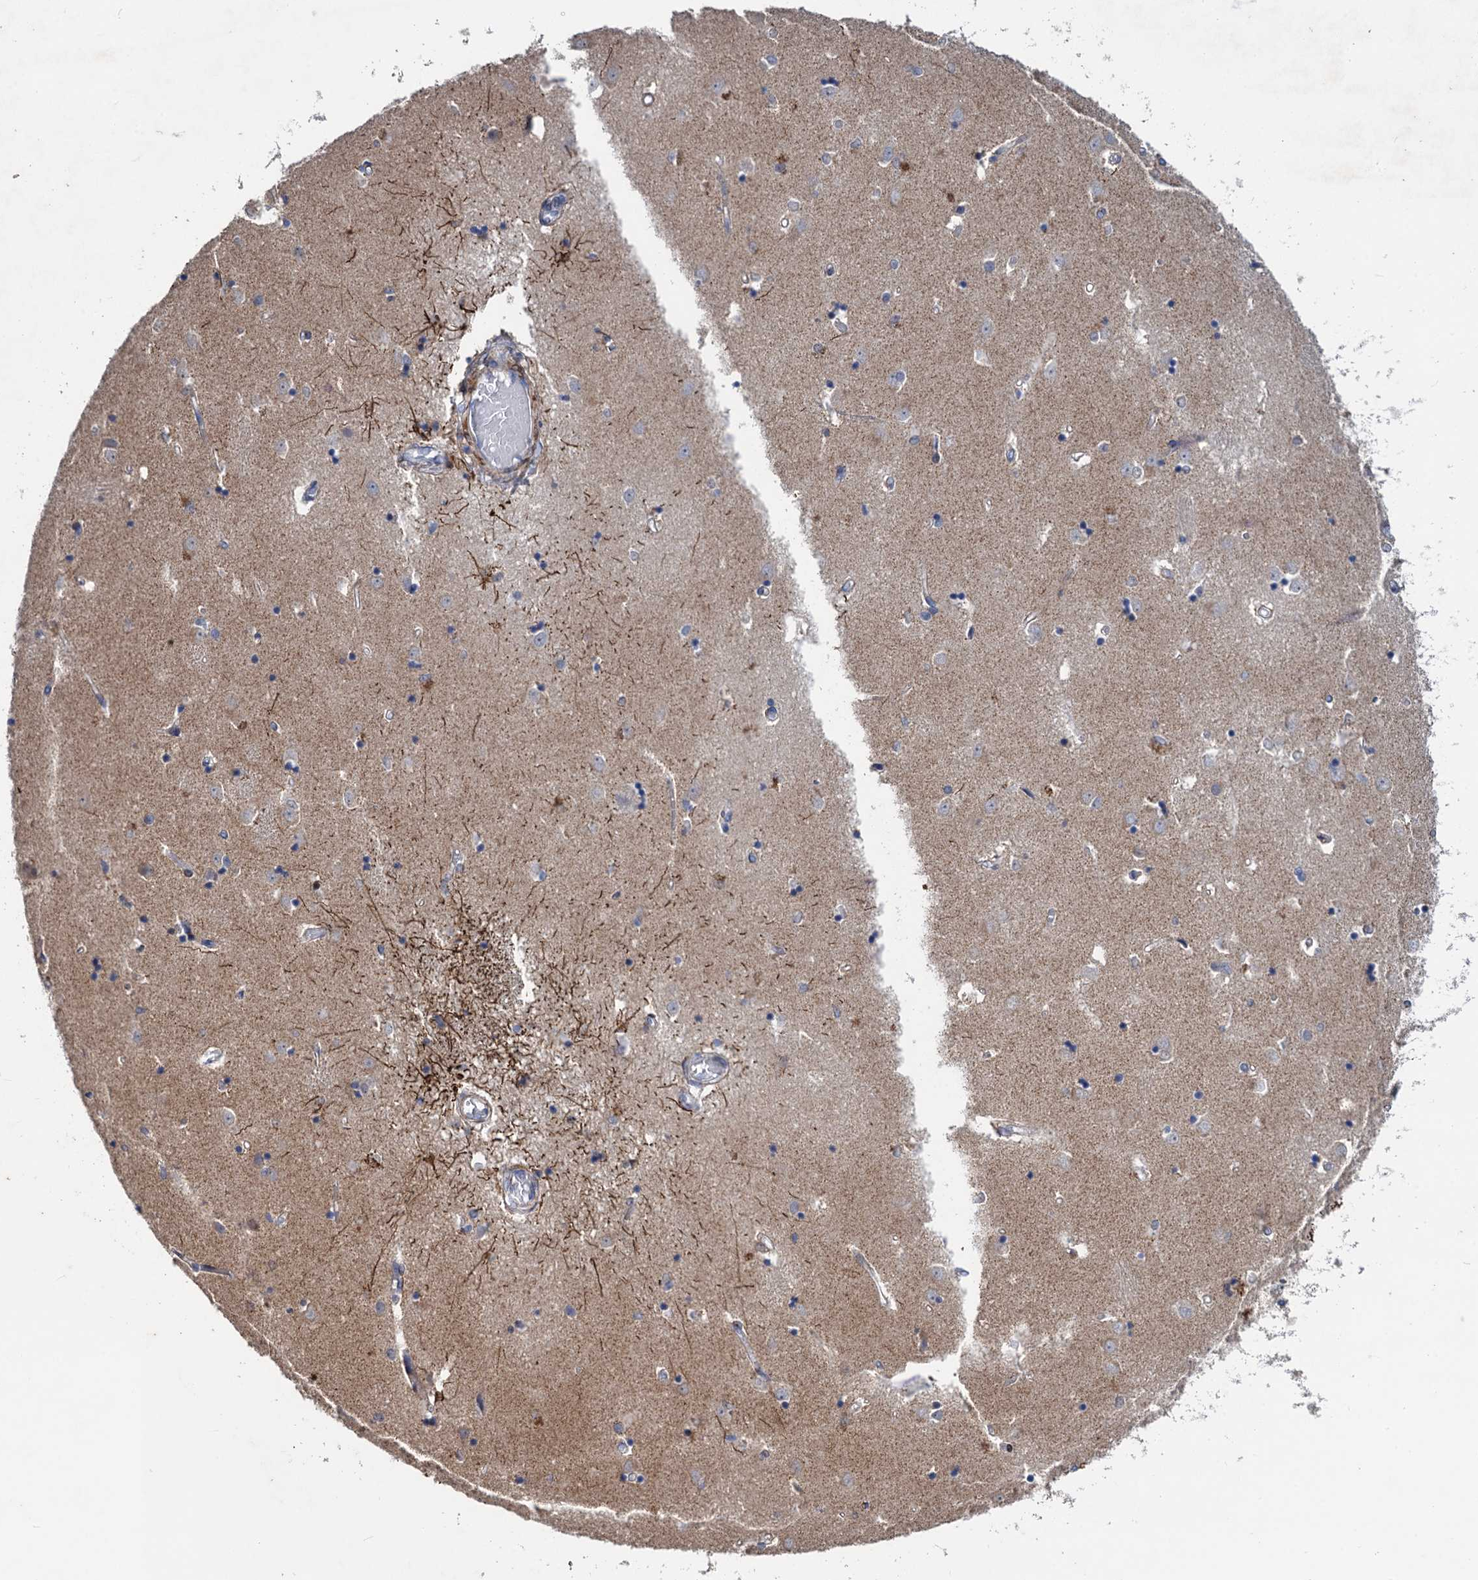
{"staining": {"intensity": "moderate", "quantity": "<25%", "location": "cytoplasmic/membranous"}, "tissue": "caudate", "cell_type": "Glial cells", "image_type": "normal", "snomed": [{"axis": "morphology", "description": "Normal tissue, NOS"}, {"axis": "topography", "description": "Lateral ventricle wall"}], "caption": "Immunohistochemical staining of normal human caudate reveals <25% levels of moderate cytoplasmic/membranous protein positivity in approximately <25% of glial cells.", "gene": "ESYT3", "patient": {"sex": "male", "age": 45}}